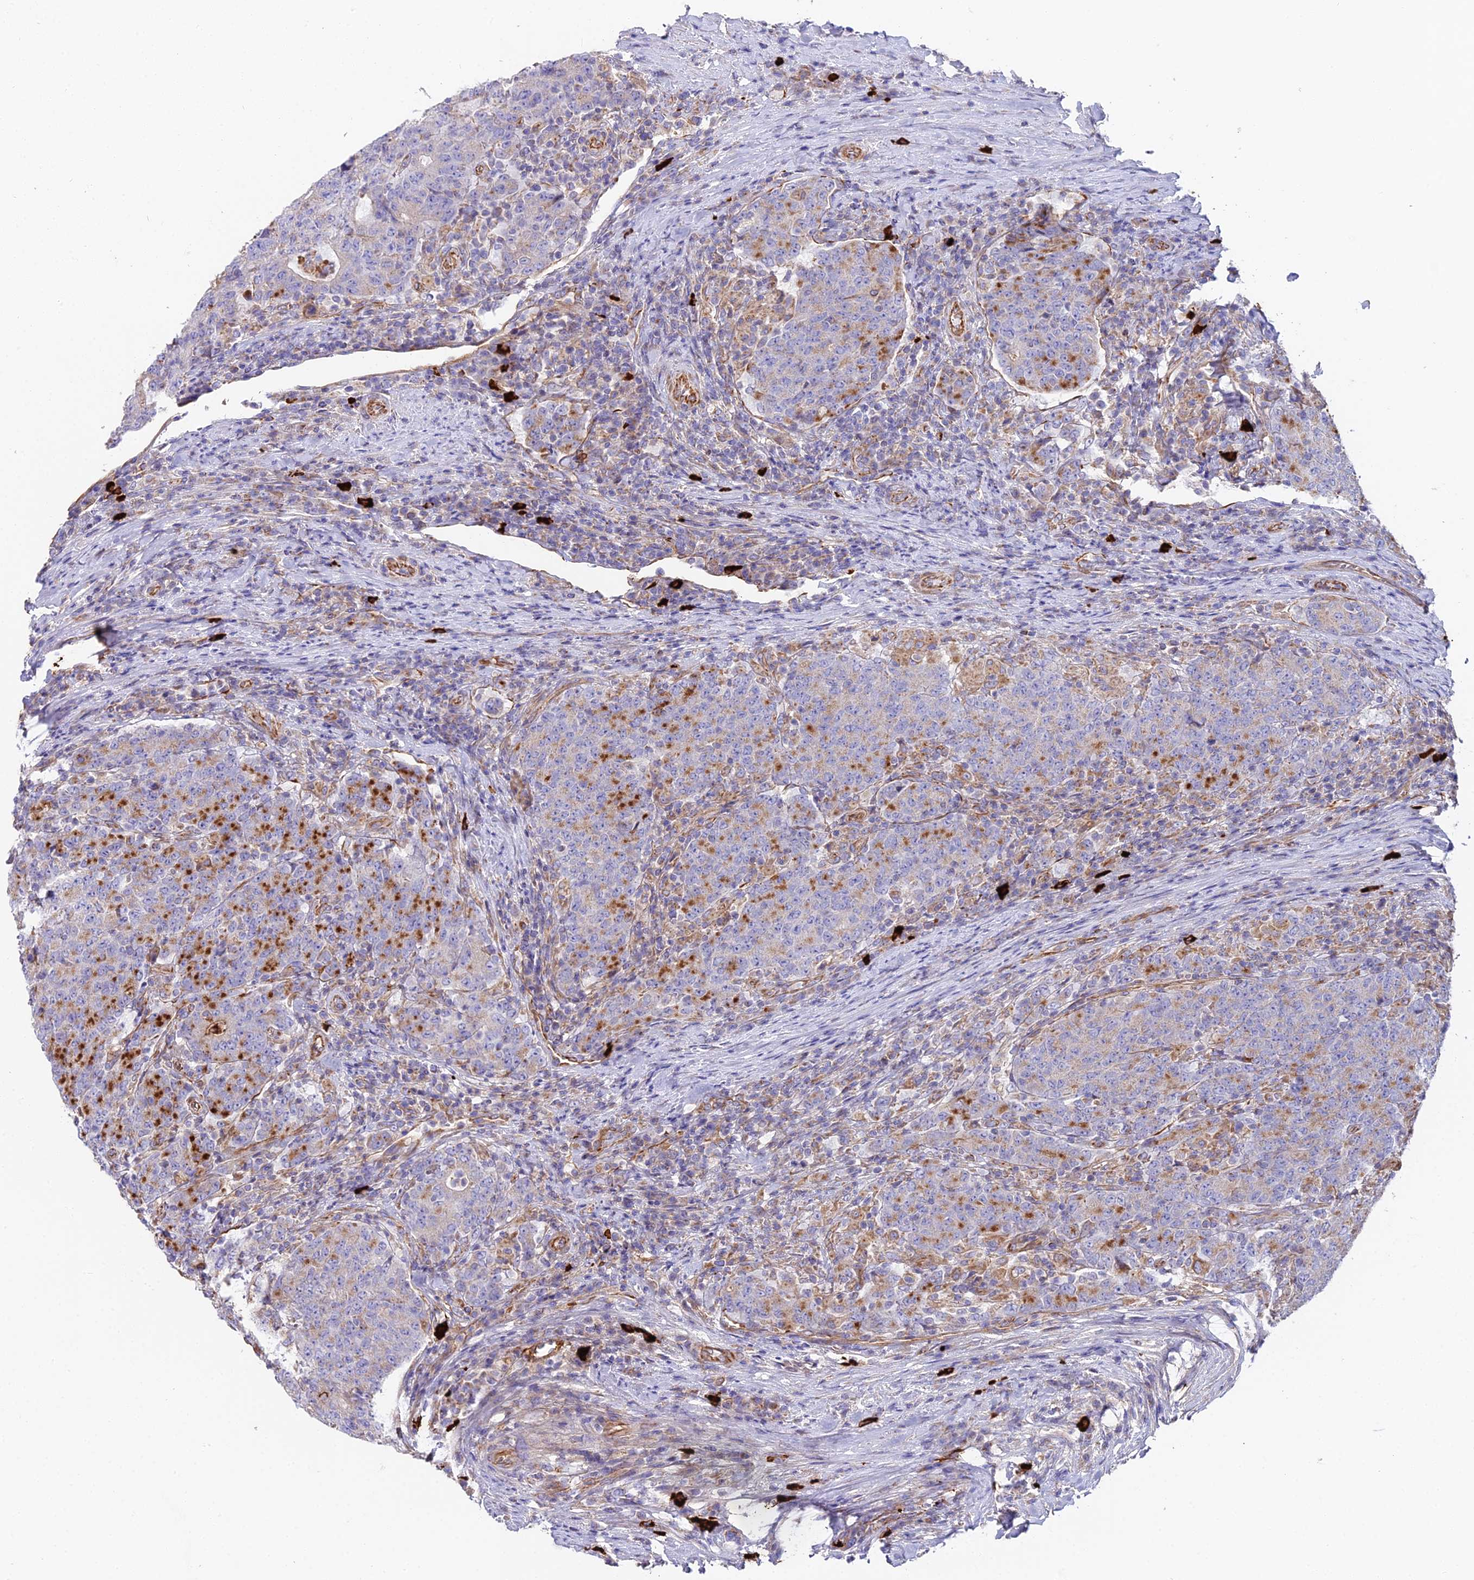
{"staining": {"intensity": "strong", "quantity": "<25%", "location": "cytoplasmic/membranous"}, "tissue": "colorectal cancer", "cell_type": "Tumor cells", "image_type": "cancer", "snomed": [{"axis": "morphology", "description": "Adenocarcinoma, NOS"}, {"axis": "topography", "description": "Colon"}], "caption": "Immunohistochemistry image of neoplastic tissue: human colorectal adenocarcinoma stained using immunohistochemistry displays medium levels of strong protein expression localized specifically in the cytoplasmic/membranous of tumor cells, appearing as a cytoplasmic/membranous brown color.", "gene": "BEX4", "patient": {"sex": "female", "age": 75}}